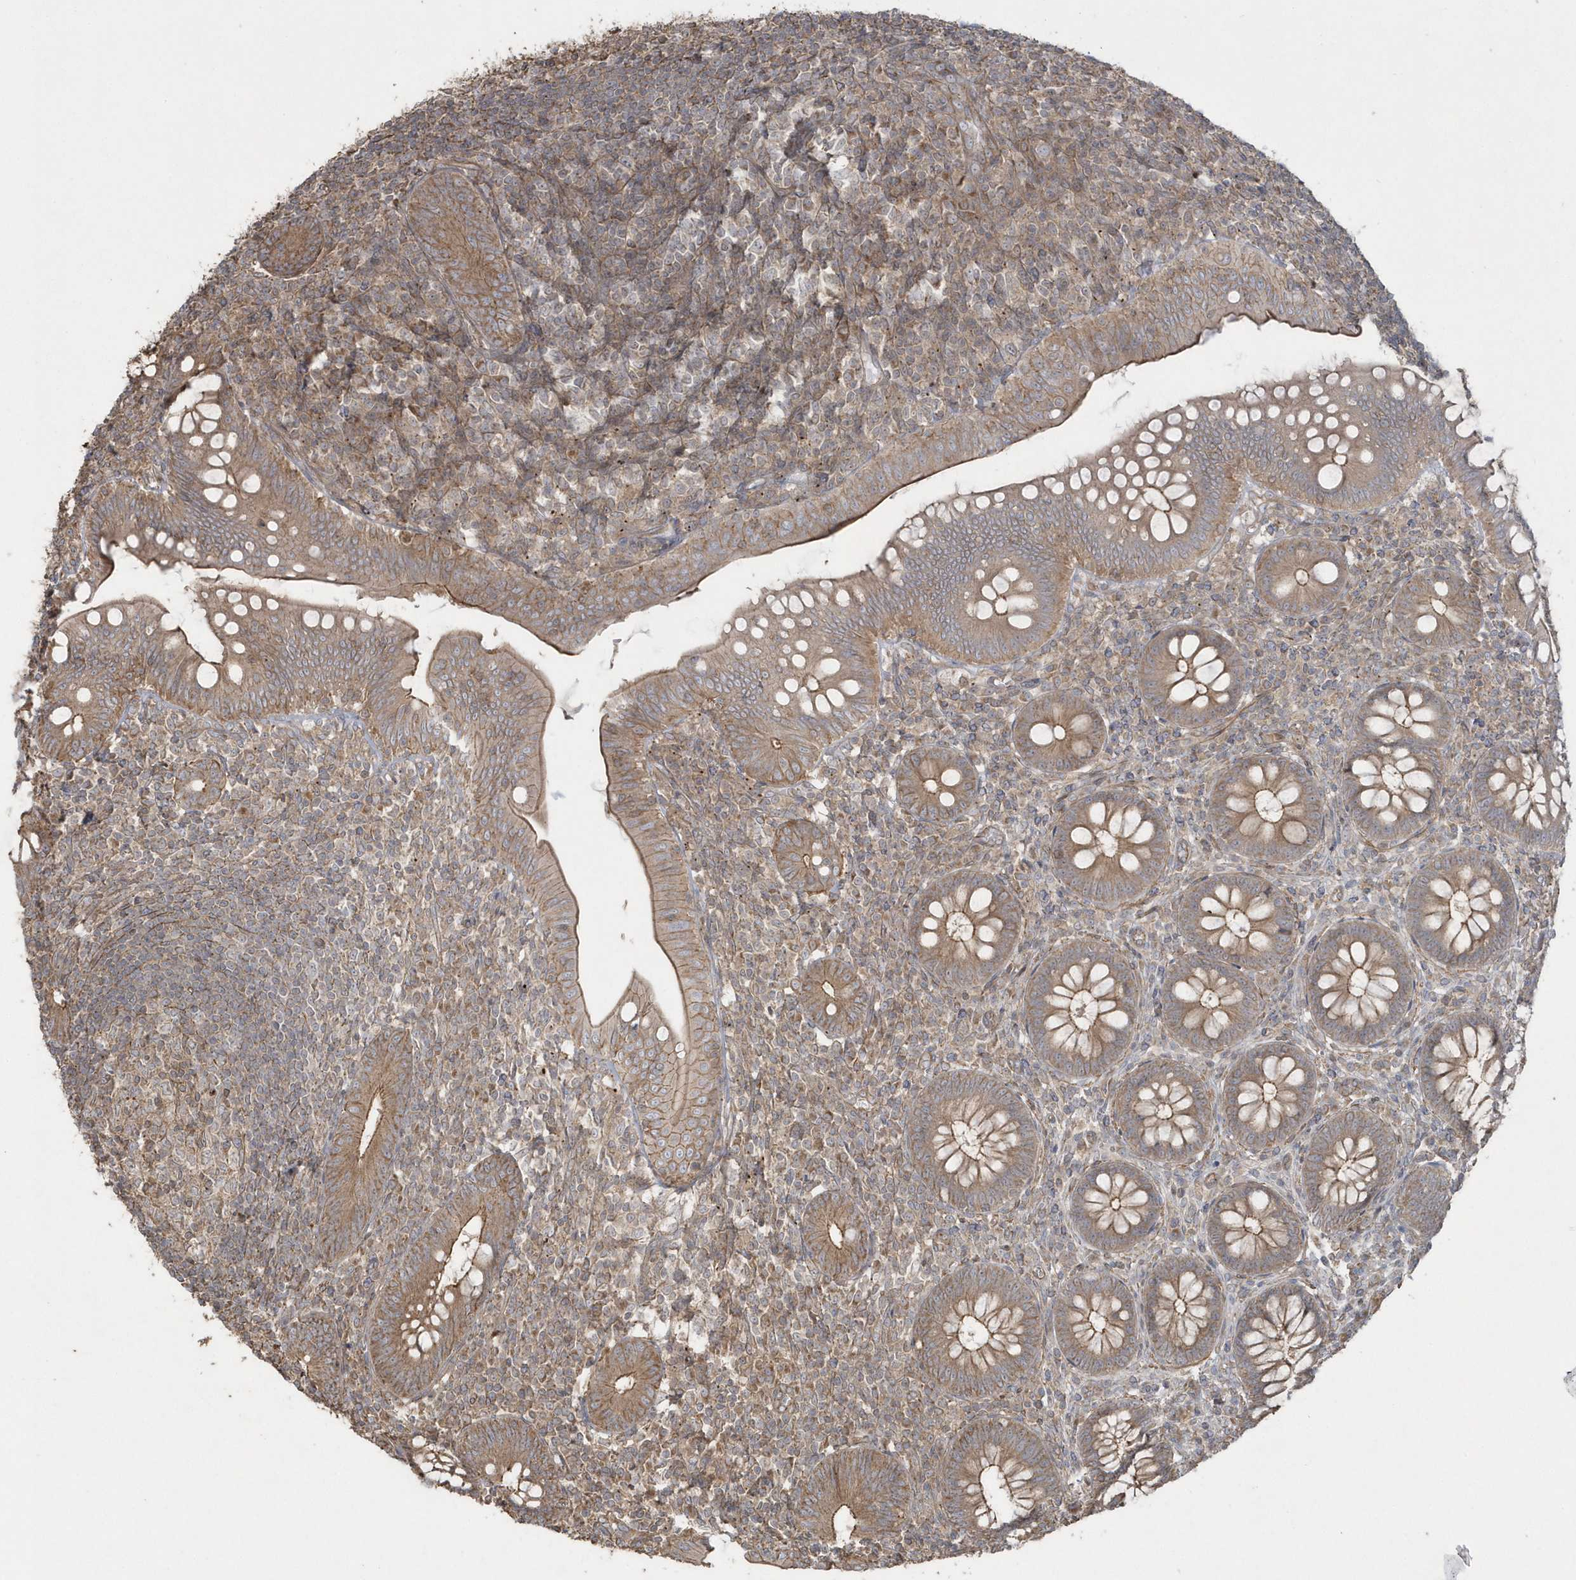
{"staining": {"intensity": "moderate", "quantity": ">75%", "location": "cytoplasmic/membranous"}, "tissue": "appendix", "cell_type": "Glandular cells", "image_type": "normal", "snomed": [{"axis": "morphology", "description": "Normal tissue, NOS"}, {"axis": "topography", "description": "Appendix"}], "caption": "This image displays immunohistochemistry (IHC) staining of unremarkable appendix, with medium moderate cytoplasmic/membranous positivity in approximately >75% of glandular cells.", "gene": "ARMC8", "patient": {"sex": "male", "age": 14}}